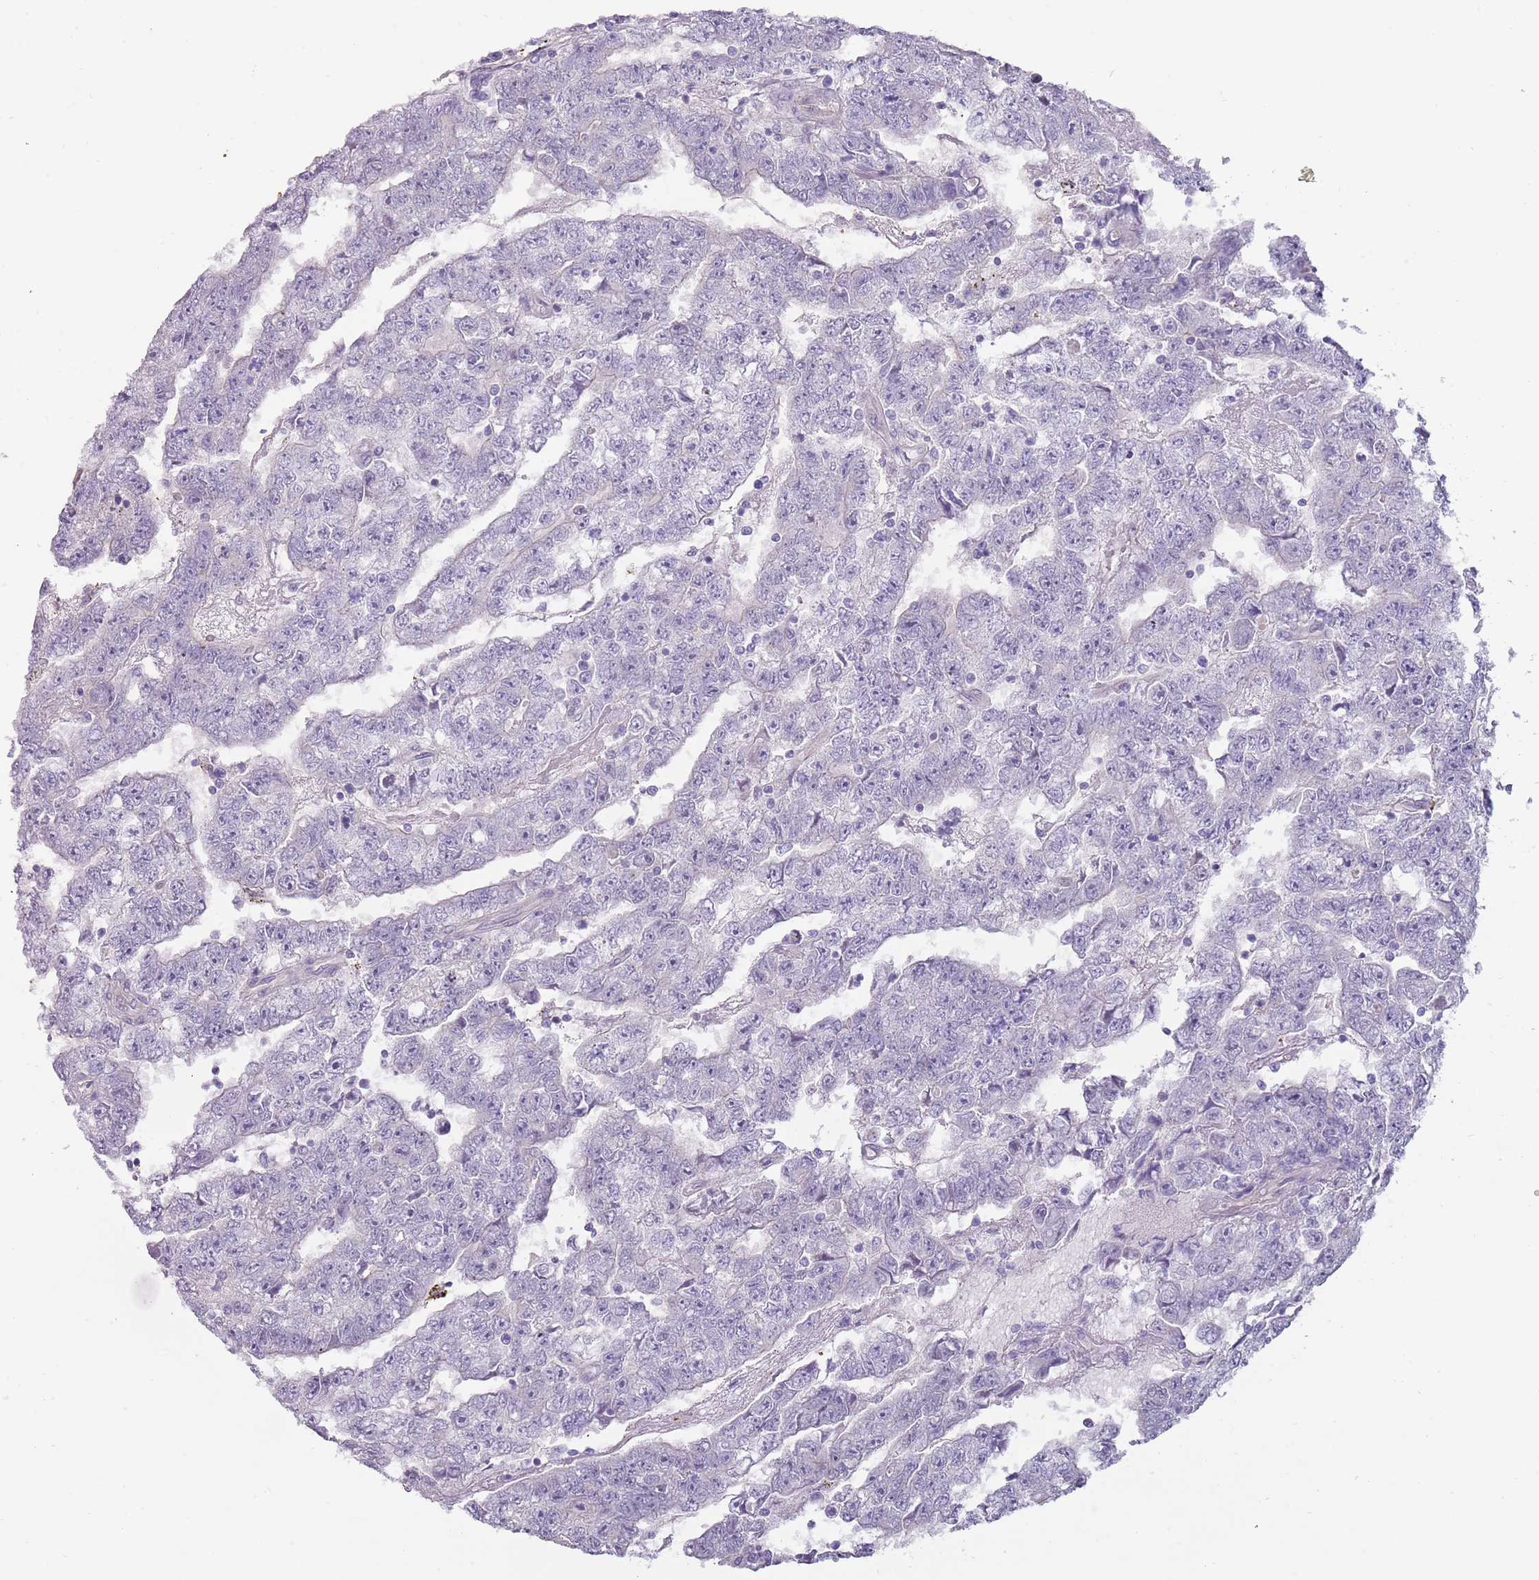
{"staining": {"intensity": "negative", "quantity": "none", "location": "none"}, "tissue": "testis cancer", "cell_type": "Tumor cells", "image_type": "cancer", "snomed": [{"axis": "morphology", "description": "Carcinoma, Embryonal, NOS"}, {"axis": "topography", "description": "Testis"}], "caption": "Immunohistochemical staining of human testis cancer (embryonal carcinoma) shows no significant expression in tumor cells. (Brightfield microscopy of DAB (3,3'-diaminobenzidine) IHC at high magnification).", "gene": "RFX2", "patient": {"sex": "male", "age": 25}}